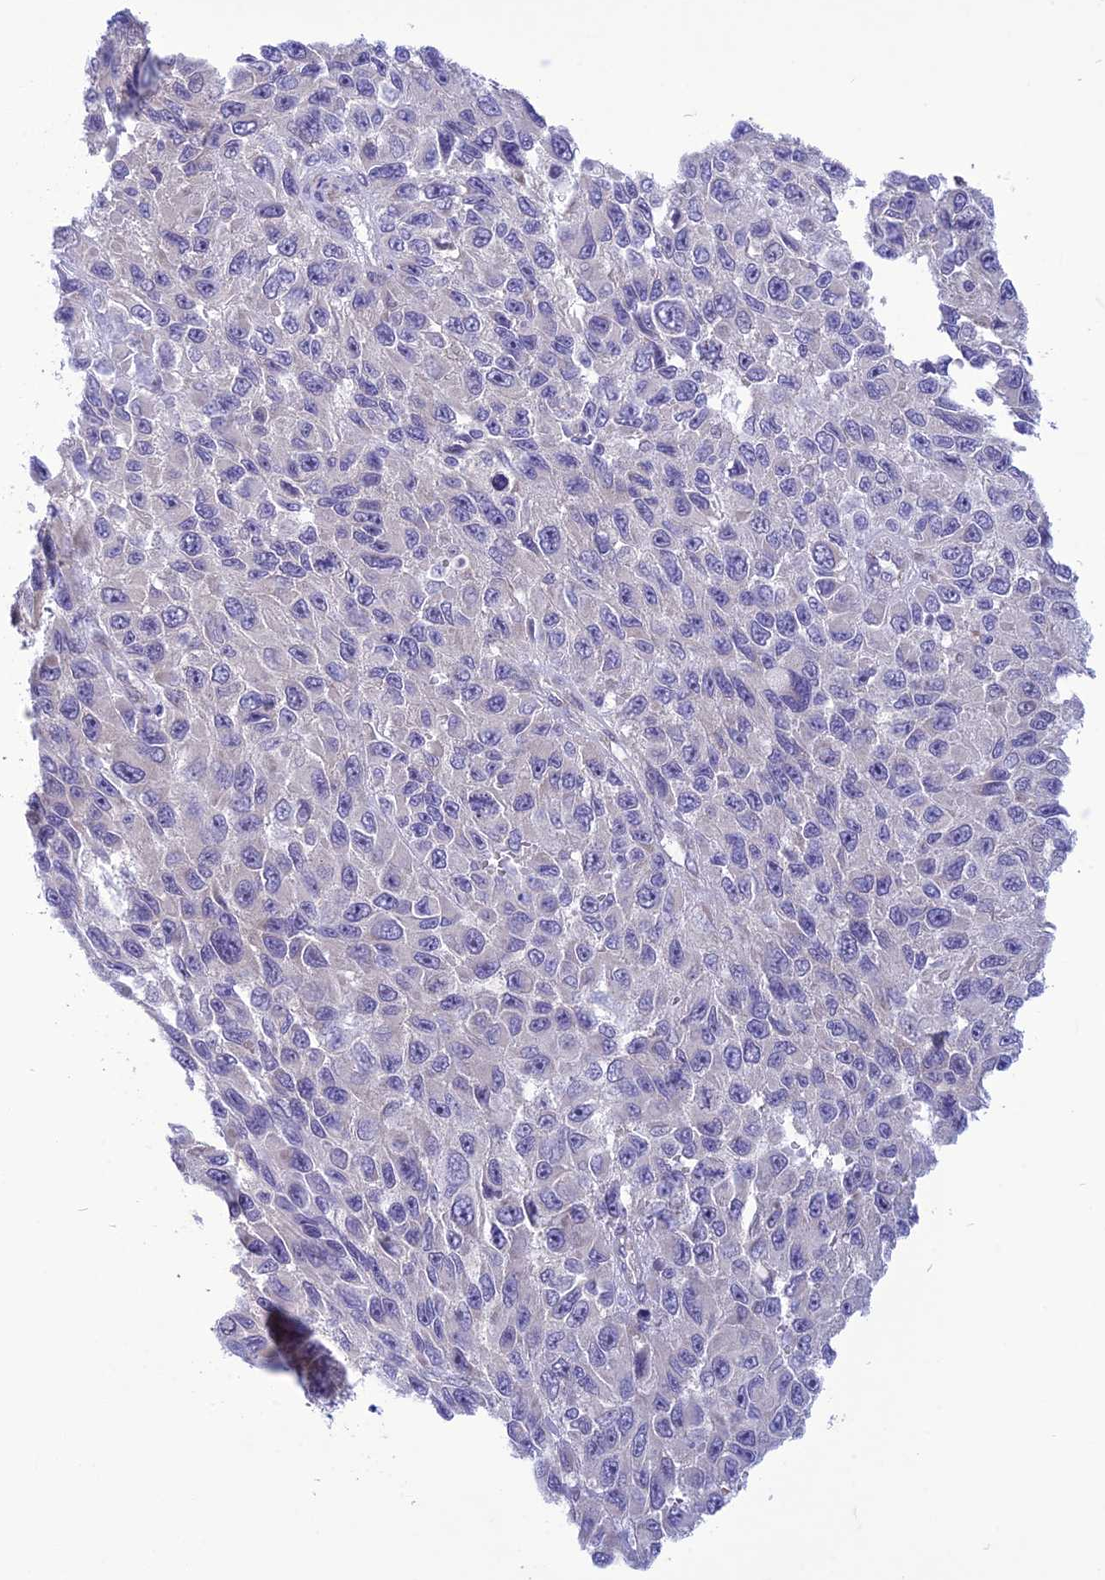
{"staining": {"intensity": "negative", "quantity": "none", "location": "none"}, "tissue": "melanoma", "cell_type": "Tumor cells", "image_type": "cancer", "snomed": [{"axis": "morphology", "description": "Normal tissue, NOS"}, {"axis": "morphology", "description": "Malignant melanoma, NOS"}, {"axis": "topography", "description": "Skin"}], "caption": "High magnification brightfield microscopy of melanoma stained with DAB (3,3'-diaminobenzidine) (brown) and counterstained with hematoxylin (blue): tumor cells show no significant staining. The staining was performed using DAB (3,3'-diaminobenzidine) to visualize the protein expression in brown, while the nuclei were stained in blue with hematoxylin (Magnification: 20x).", "gene": "PSMF1", "patient": {"sex": "female", "age": 96}}